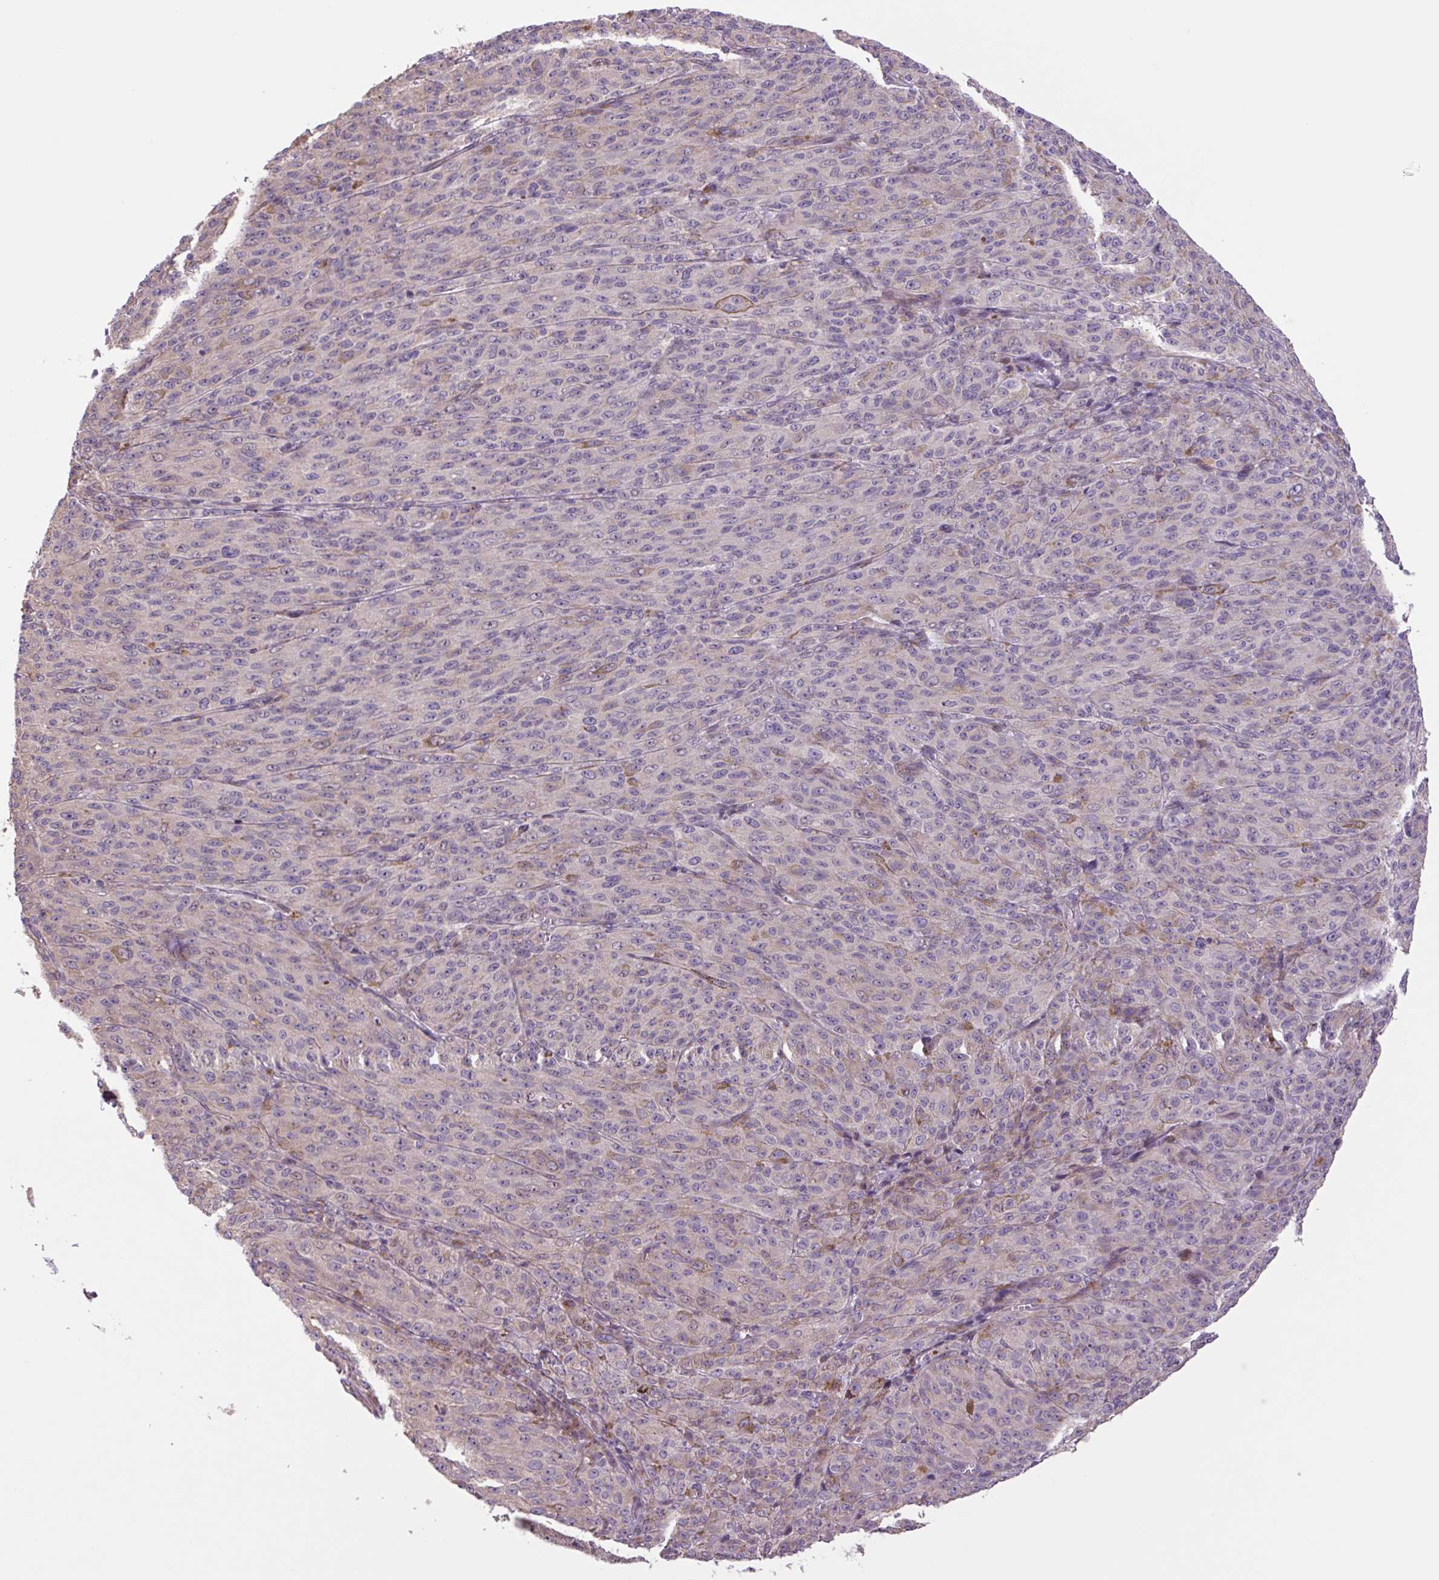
{"staining": {"intensity": "weak", "quantity": "<25%", "location": "cytoplasmic/membranous"}, "tissue": "melanoma", "cell_type": "Tumor cells", "image_type": "cancer", "snomed": [{"axis": "morphology", "description": "Malignant melanoma, NOS"}, {"axis": "topography", "description": "Skin"}], "caption": "Image shows no protein staining in tumor cells of malignant melanoma tissue.", "gene": "PLA2G4A", "patient": {"sex": "female", "age": 52}}